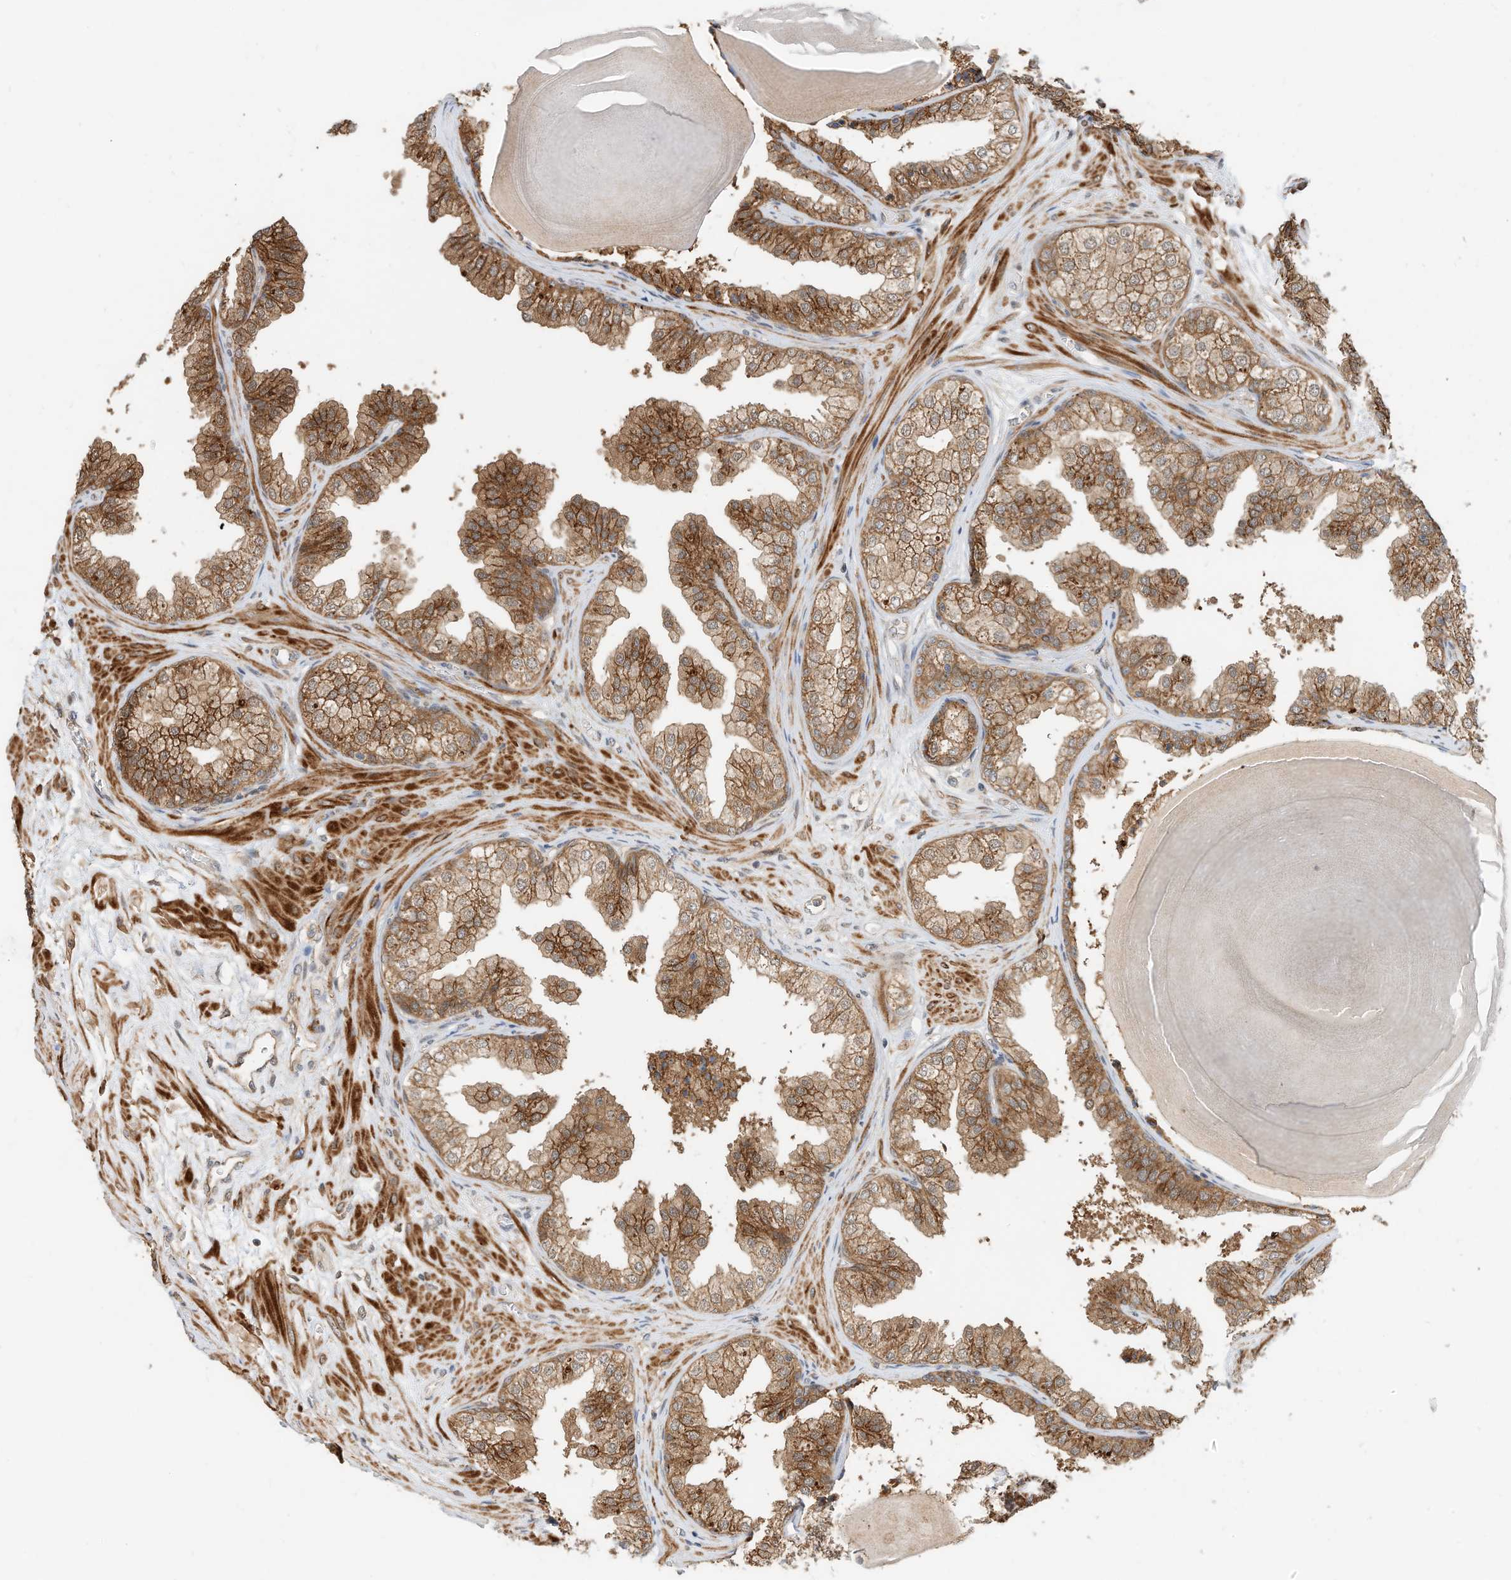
{"staining": {"intensity": "strong", "quantity": ">75%", "location": "cytoplasmic/membranous"}, "tissue": "prostate", "cell_type": "Glandular cells", "image_type": "normal", "snomed": [{"axis": "morphology", "description": "Normal tissue, NOS"}, {"axis": "topography", "description": "Prostate"}], "caption": "Prostate stained with immunohistochemistry (IHC) demonstrates strong cytoplasmic/membranous expression in about >75% of glandular cells. Immunohistochemistry (ihc) stains the protein of interest in brown and the nuclei are stained blue.", "gene": "CPAMD8", "patient": {"sex": "male", "age": 48}}